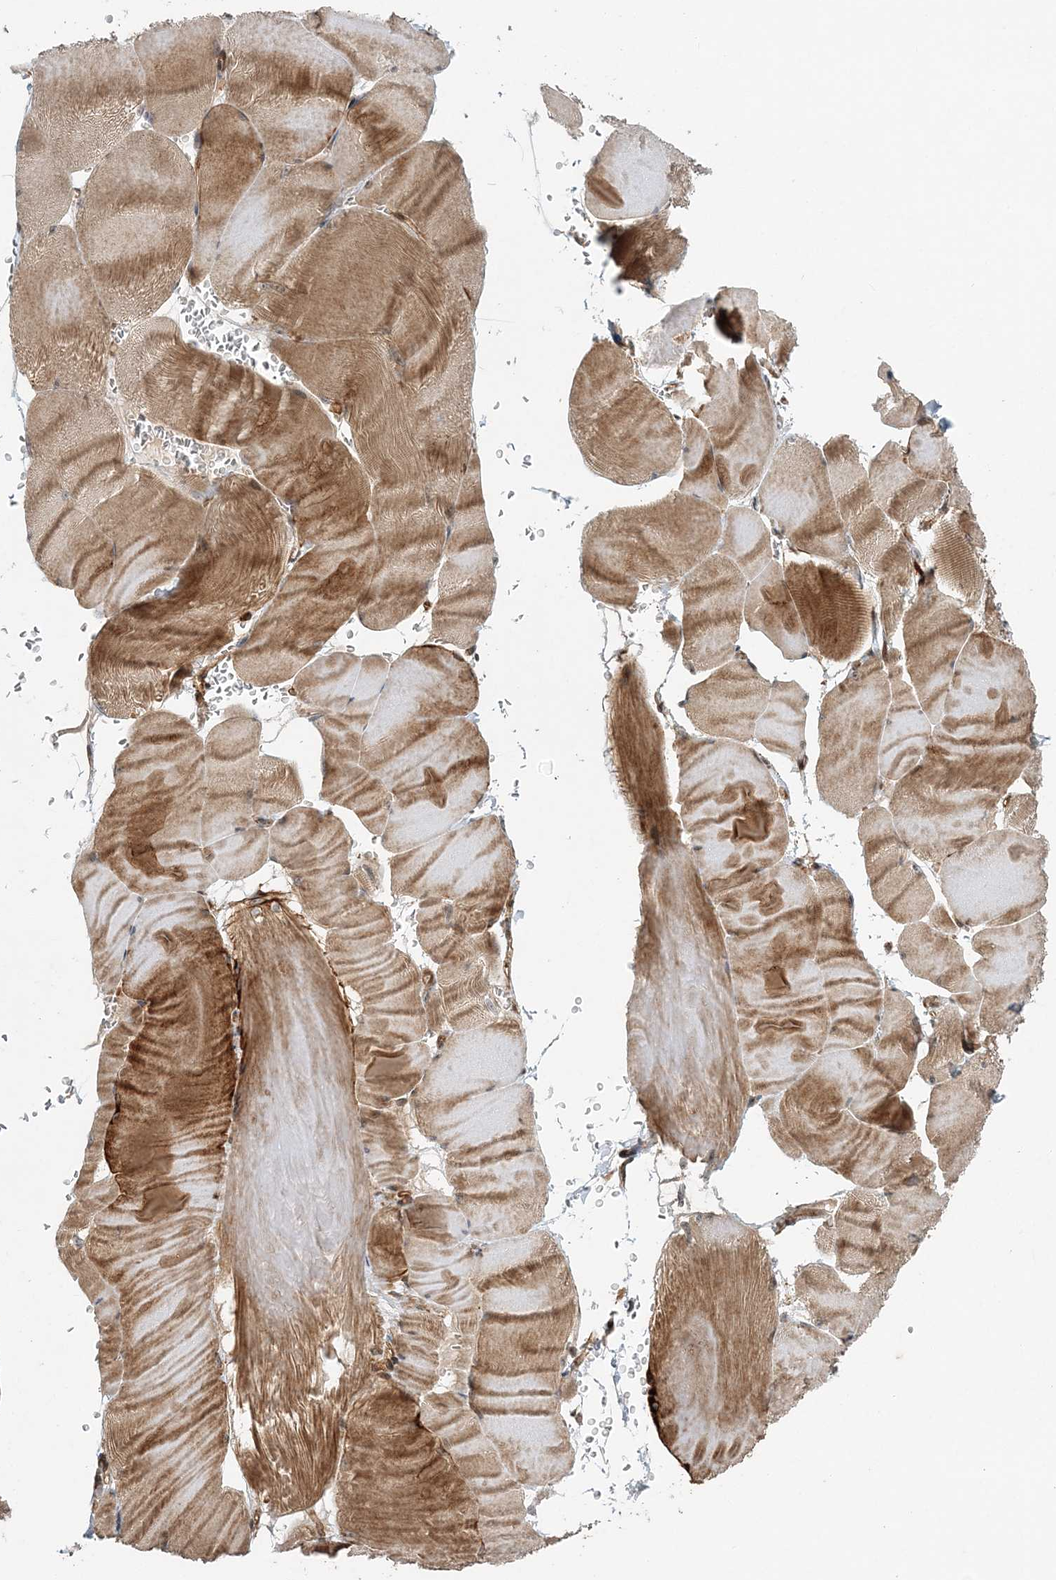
{"staining": {"intensity": "strong", "quantity": "25%-75%", "location": "cytoplasmic/membranous"}, "tissue": "skeletal muscle", "cell_type": "Myocytes", "image_type": "normal", "snomed": [{"axis": "morphology", "description": "Normal tissue, NOS"}, {"axis": "morphology", "description": "Basal cell carcinoma"}, {"axis": "topography", "description": "Skeletal muscle"}], "caption": "Myocytes demonstrate strong cytoplasmic/membranous positivity in approximately 25%-75% of cells in benign skeletal muscle.", "gene": "UBTD2", "patient": {"sex": "female", "age": 64}}